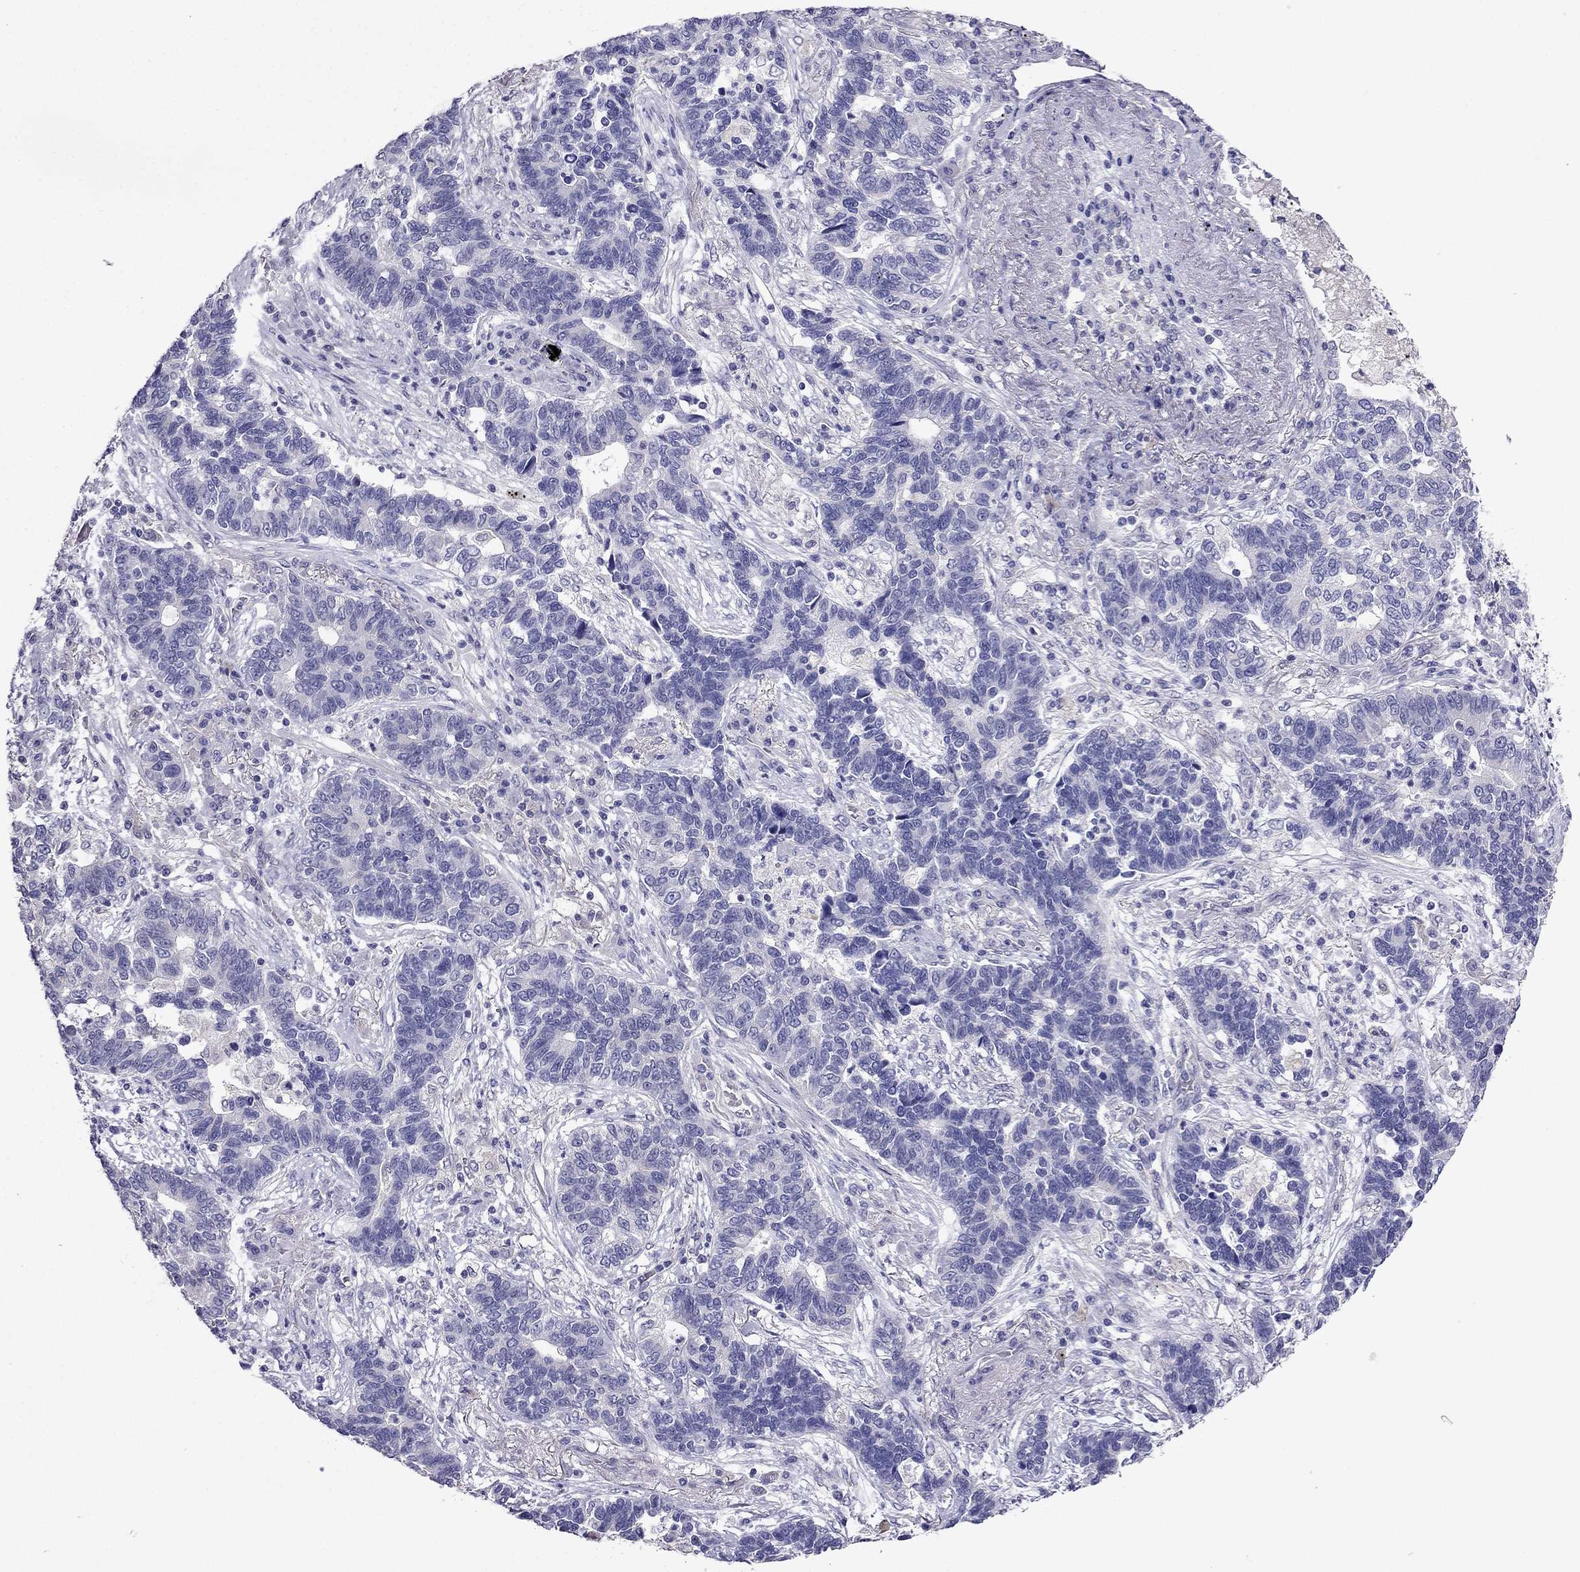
{"staining": {"intensity": "negative", "quantity": "none", "location": "none"}, "tissue": "lung cancer", "cell_type": "Tumor cells", "image_type": "cancer", "snomed": [{"axis": "morphology", "description": "Adenocarcinoma, NOS"}, {"axis": "topography", "description": "Lung"}], "caption": "An IHC photomicrograph of adenocarcinoma (lung) is shown. There is no staining in tumor cells of adenocarcinoma (lung).", "gene": "SCNN1D", "patient": {"sex": "female", "age": 57}}